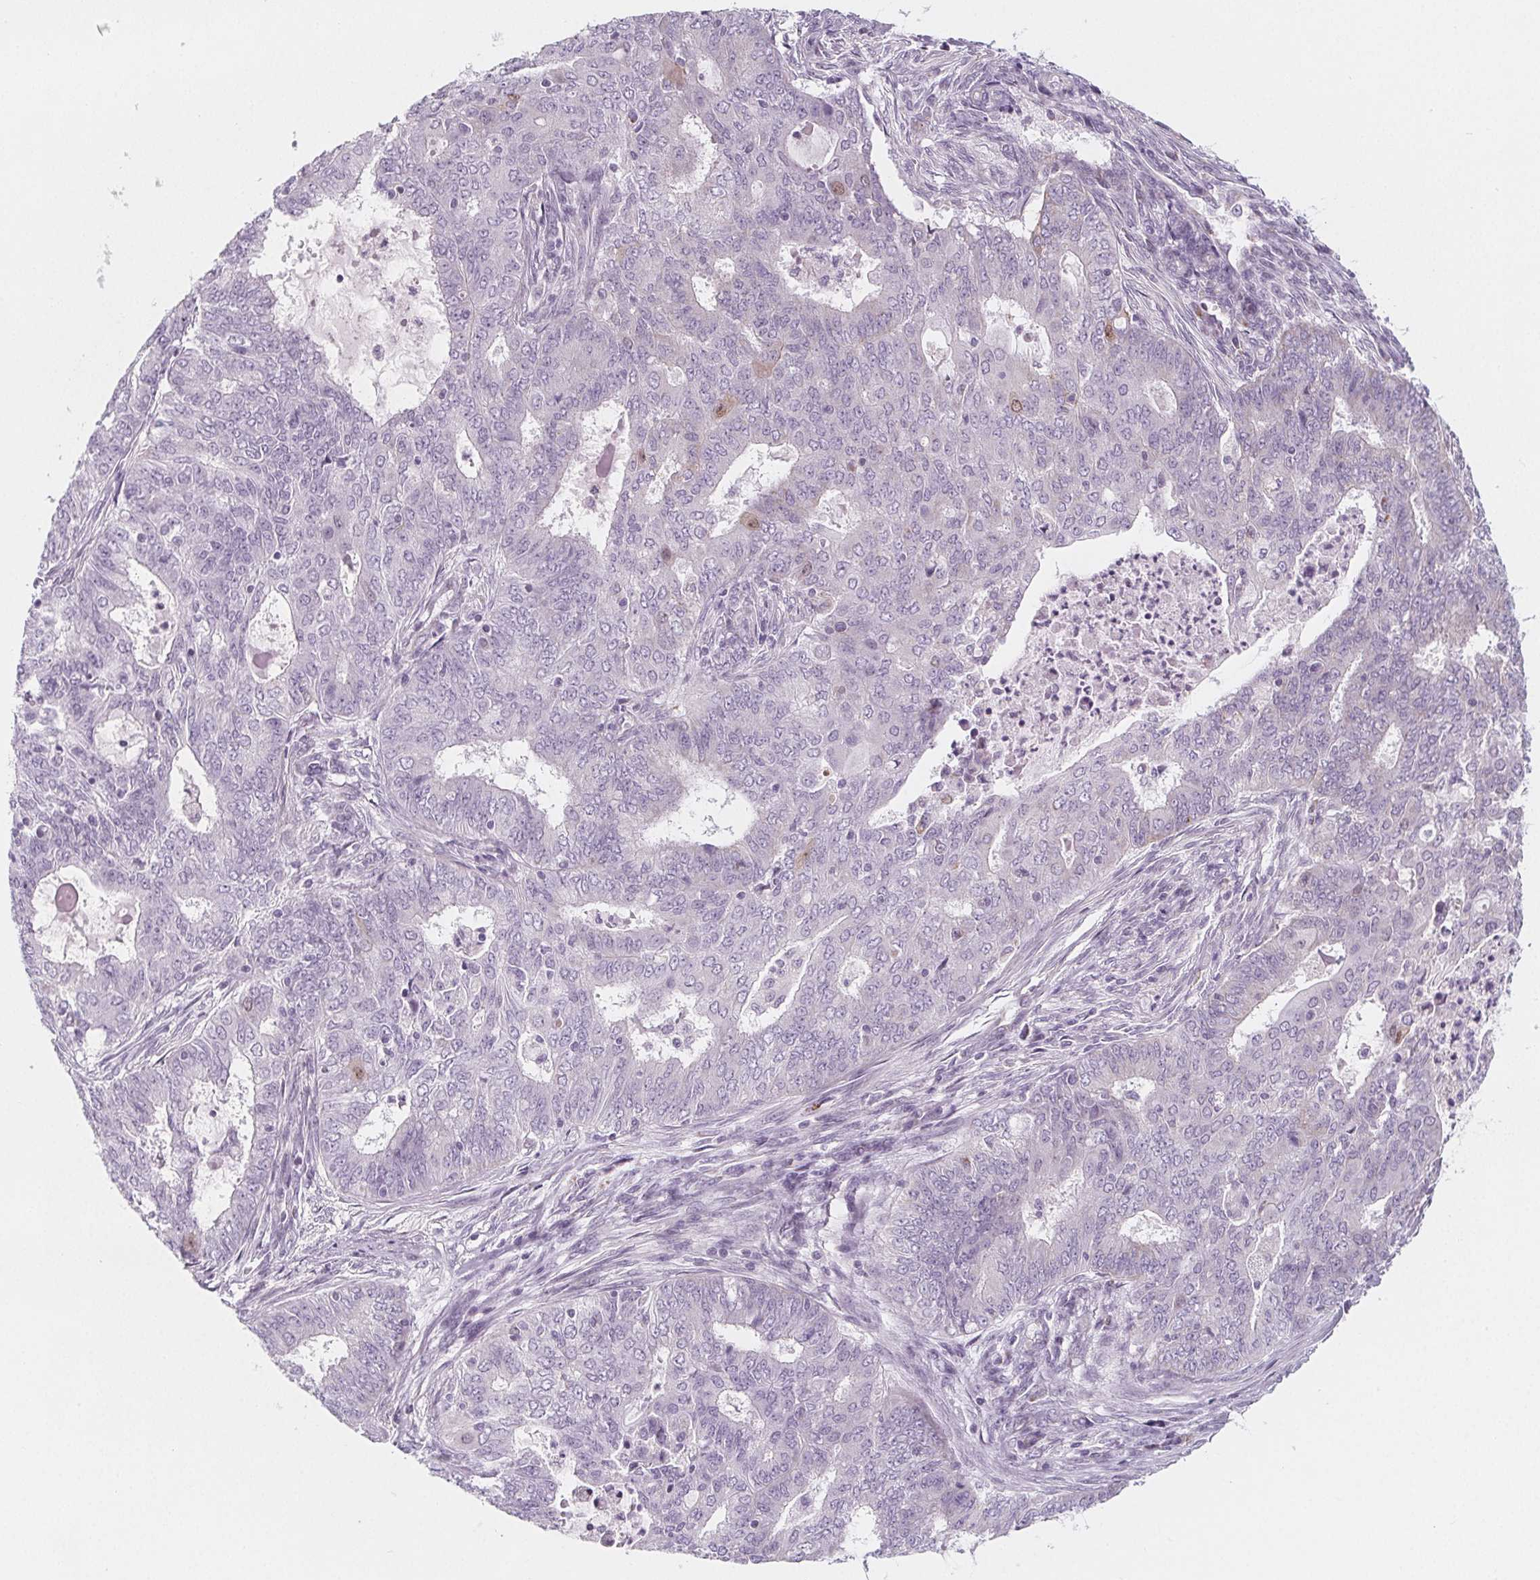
{"staining": {"intensity": "negative", "quantity": "none", "location": "none"}, "tissue": "endometrial cancer", "cell_type": "Tumor cells", "image_type": "cancer", "snomed": [{"axis": "morphology", "description": "Adenocarcinoma, NOS"}, {"axis": "topography", "description": "Endometrium"}], "caption": "Immunohistochemistry (IHC) image of neoplastic tissue: adenocarcinoma (endometrial) stained with DAB (3,3'-diaminobenzidine) reveals no significant protein expression in tumor cells.", "gene": "IL17C", "patient": {"sex": "female", "age": 62}}